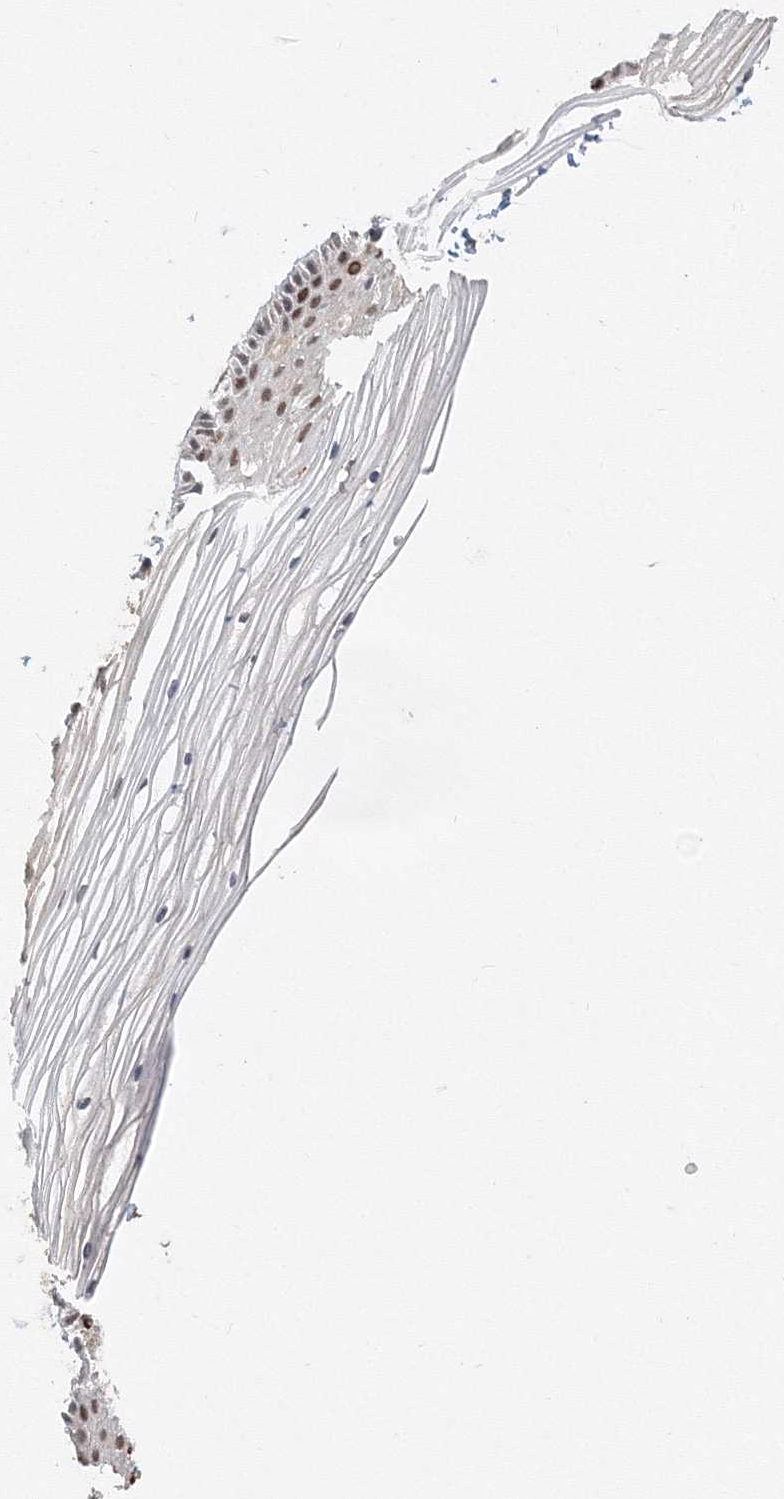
{"staining": {"intensity": "moderate", "quantity": ">75%", "location": "nuclear"}, "tissue": "vagina", "cell_type": "Squamous epithelial cells", "image_type": "normal", "snomed": [{"axis": "morphology", "description": "Normal tissue, NOS"}, {"axis": "topography", "description": "Vagina"}, {"axis": "topography", "description": "Cervix"}], "caption": "Immunohistochemistry (IHC) photomicrograph of benign human vagina stained for a protein (brown), which reveals medium levels of moderate nuclear staining in approximately >75% of squamous epithelial cells.", "gene": "IWS1", "patient": {"sex": "female", "age": 40}}